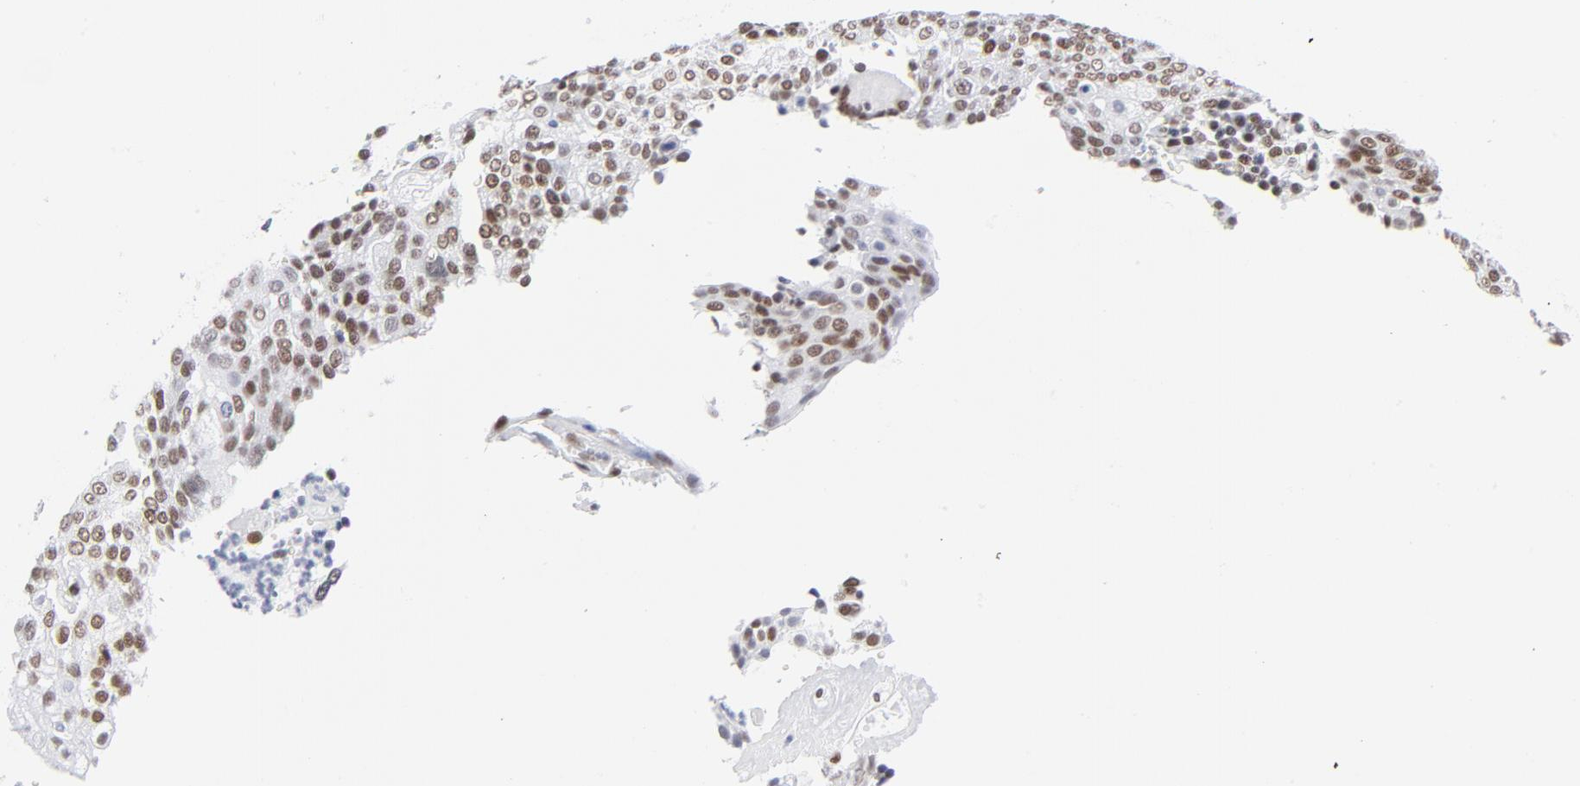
{"staining": {"intensity": "moderate", "quantity": ">75%", "location": "nuclear"}, "tissue": "cervical cancer", "cell_type": "Tumor cells", "image_type": "cancer", "snomed": [{"axis": "morphology", "description": "Squamous cell carcinoma, NOS"}, {"axis": "topography", "description": "Cervix"}], "caption": "Brown immunohistochemical staining in squamous cell carcinoma (cervical) displays moderate nuclear expression in about >75% of tumor cells.", "gene": "ATF2", "patient": {"sex": "female", "age": 40}}